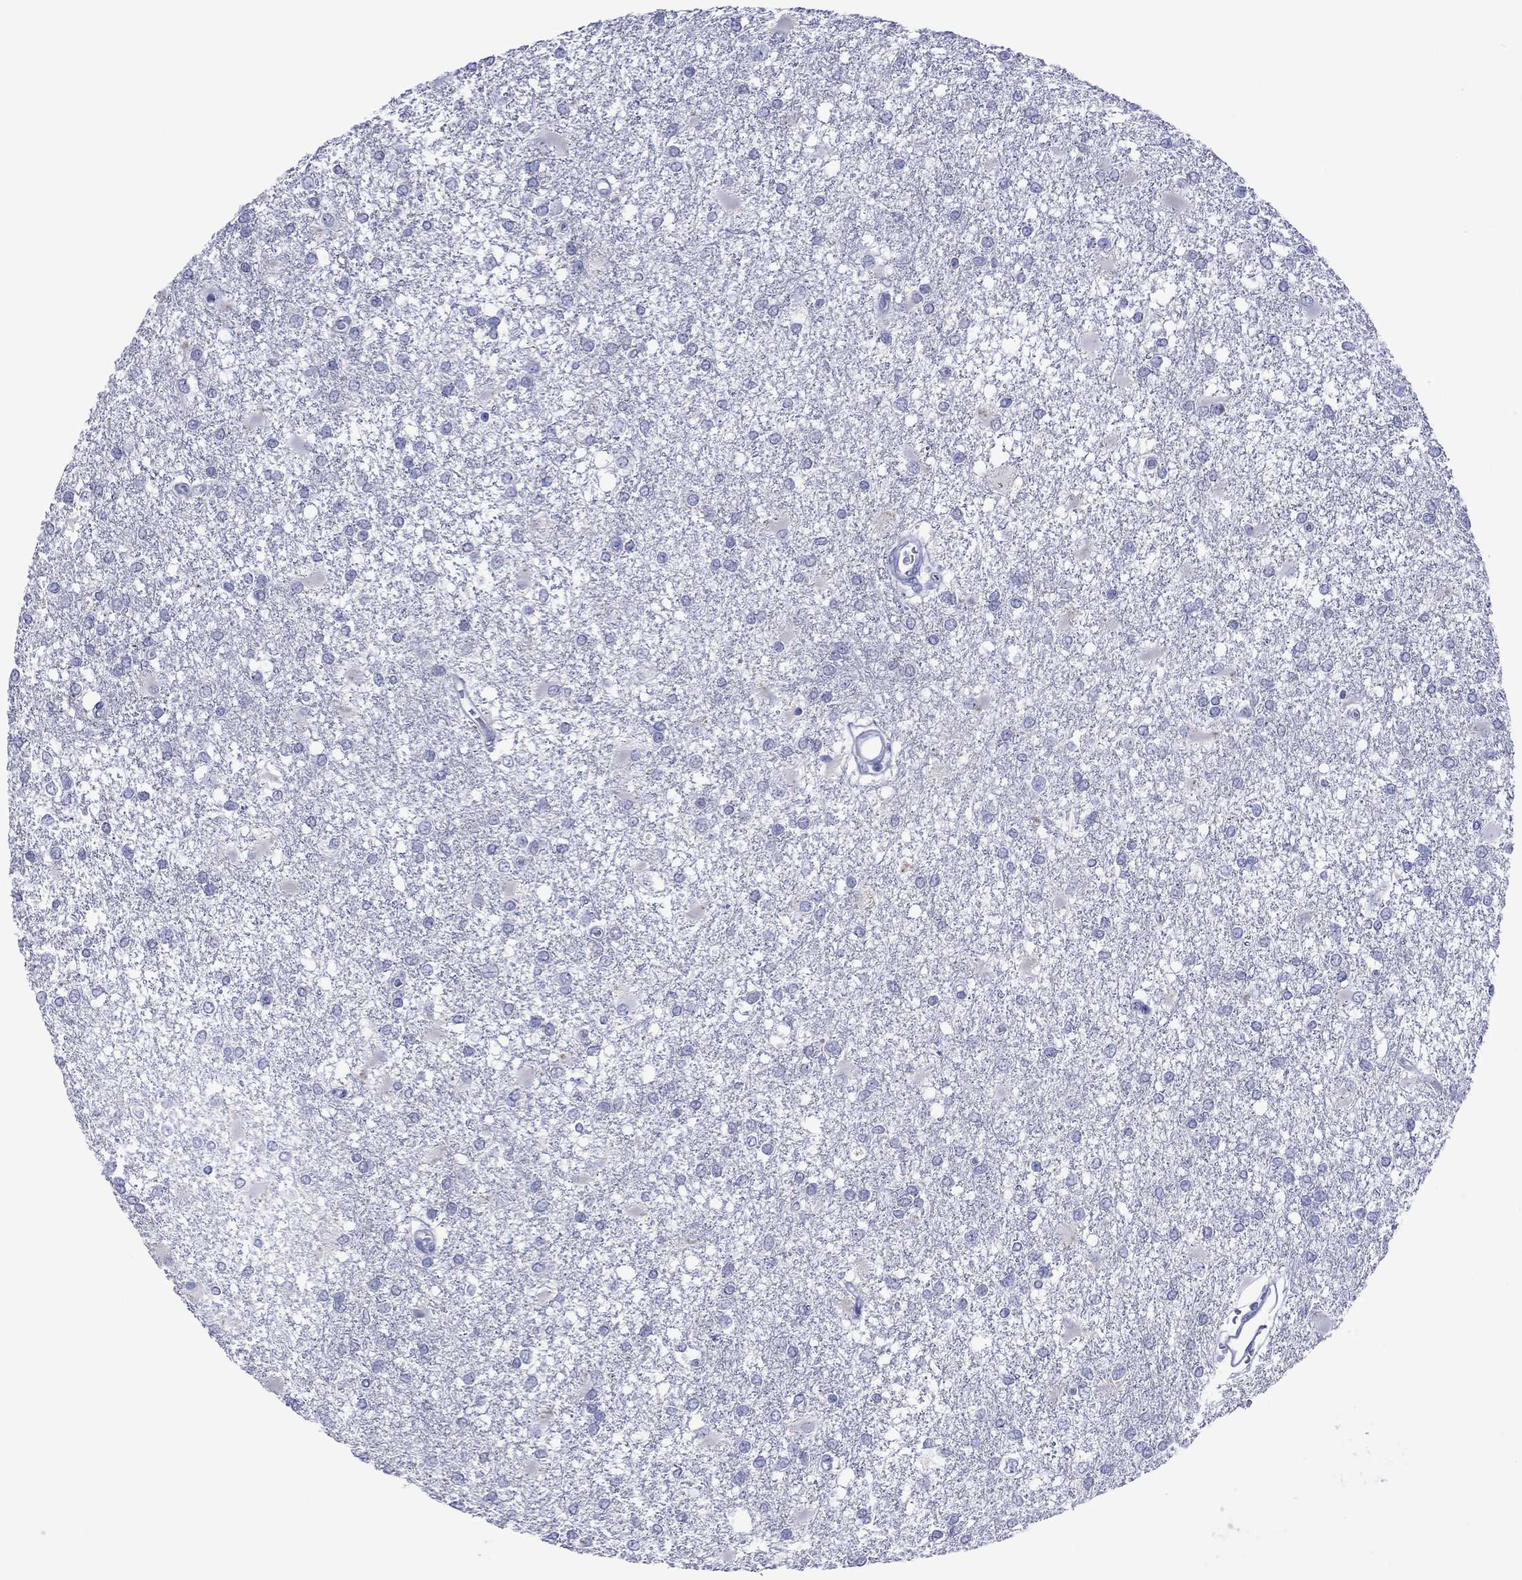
{"staining": {"intensity": "negative", "quantity": "none", "location": "none"}, "tissue": "glioma", "cell_type": "Tumor cells", "image_type": "cancer", "snomed": [{"axis": "morphology", "description": "Glioma, malignant, High grade"}, {"axis": "topography", "description": "Cerebral cortex"}], "caption": "Human malignant glioma (high-grade) stained for a protein using IHC reveals no expression in tumor cells.", "gene": "MLANA", "patient": {"sex": "male", "age": 79}}